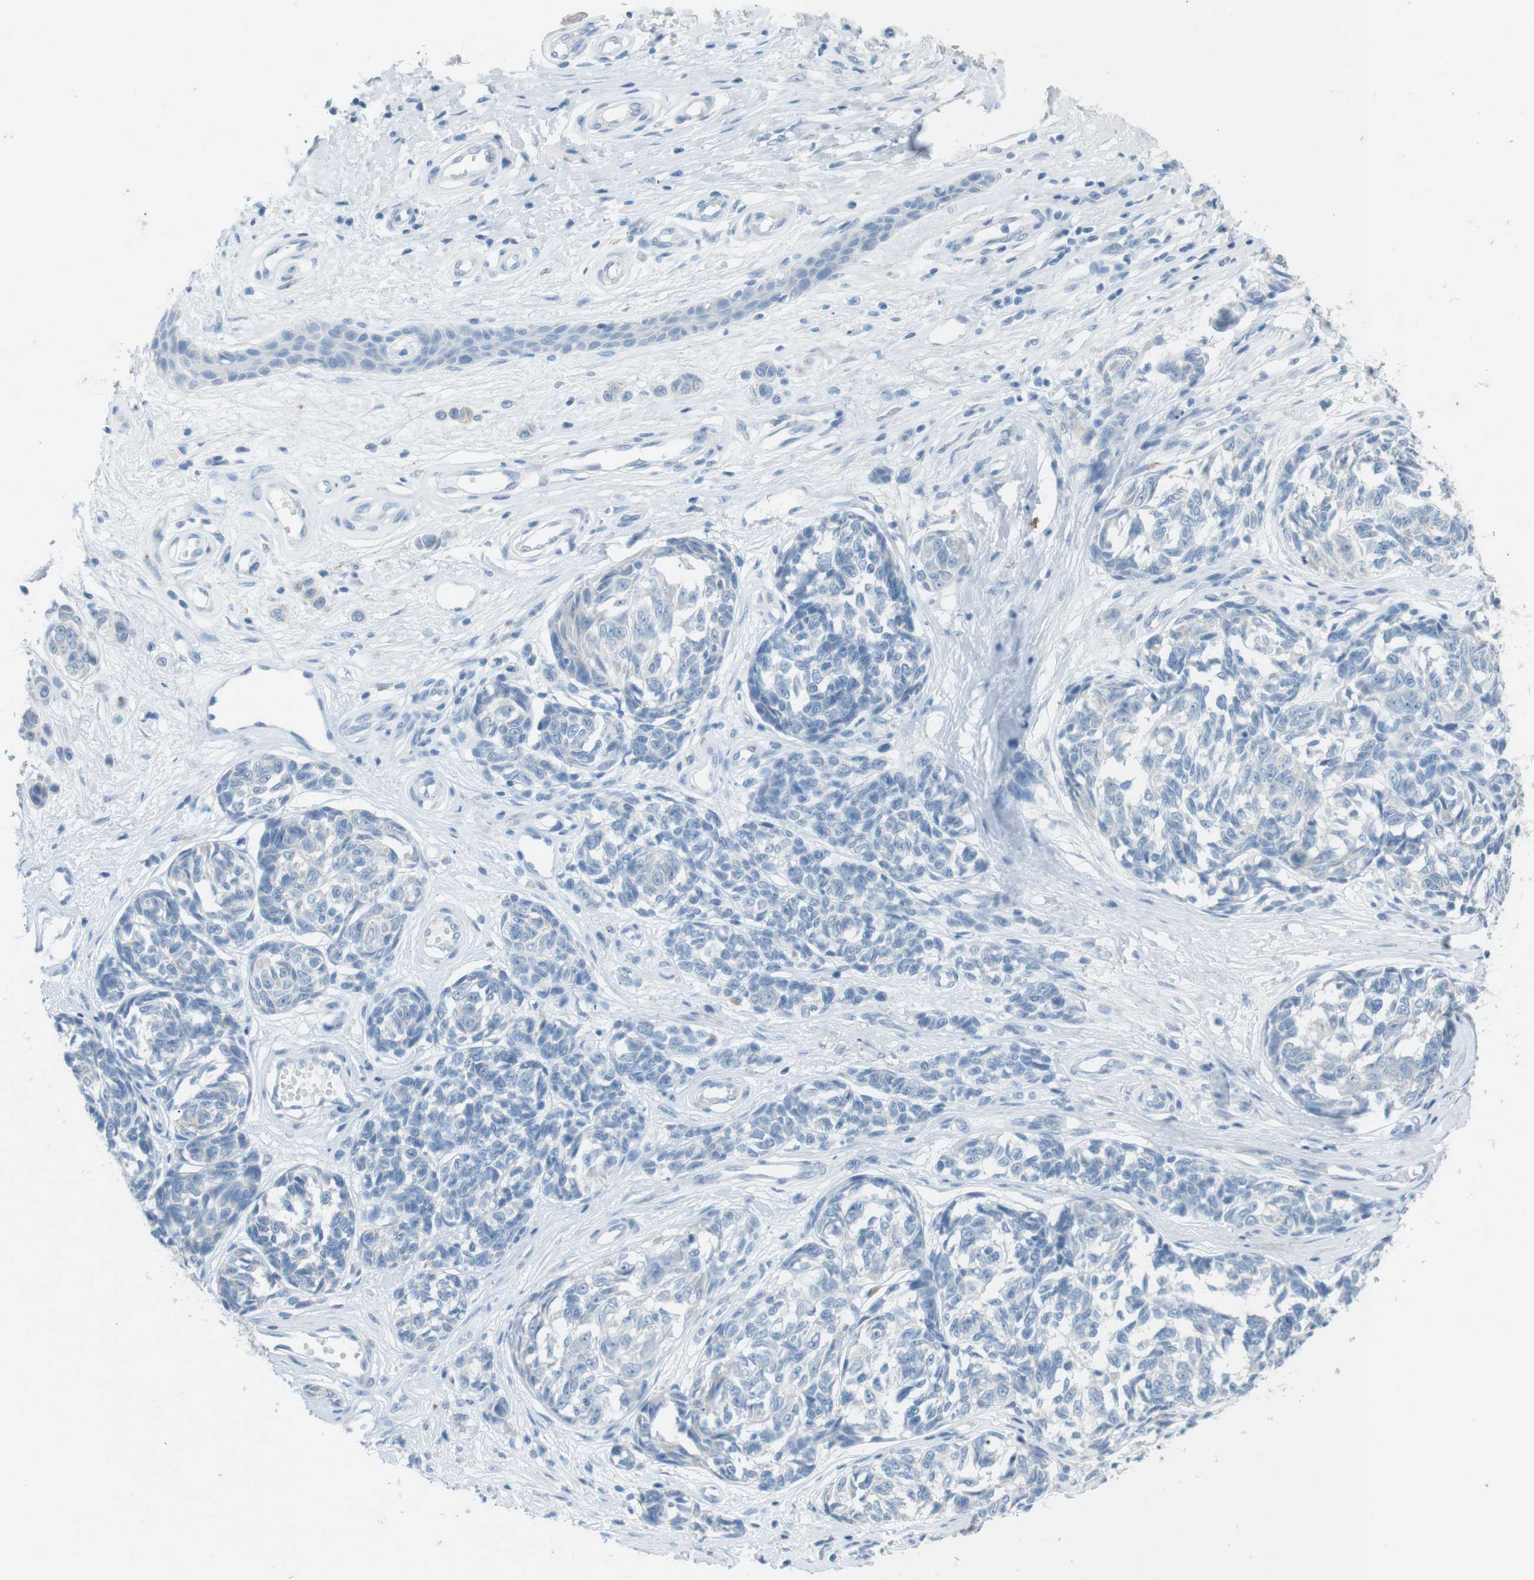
{"staining": {"intensity": "negative", "quantity": "none", "location": "none"}, "tissue": "melanoma", "cell_type": "Tumor cells", "image_type": "cancer", "snomed": [{"axis": "morphology", "description": "Malignant melanoma, NOS"}, {"axis": "topography", "description": "Skin"}], "caption": "IHC photomicrograph of neoplastic tissue: melanoma stained with DAB (3,3'-diaminobenzidine) displays no significant protein expression in tumor cells.", "gene": "SALL4", "patient": {"sex": "female", "age": 64}}